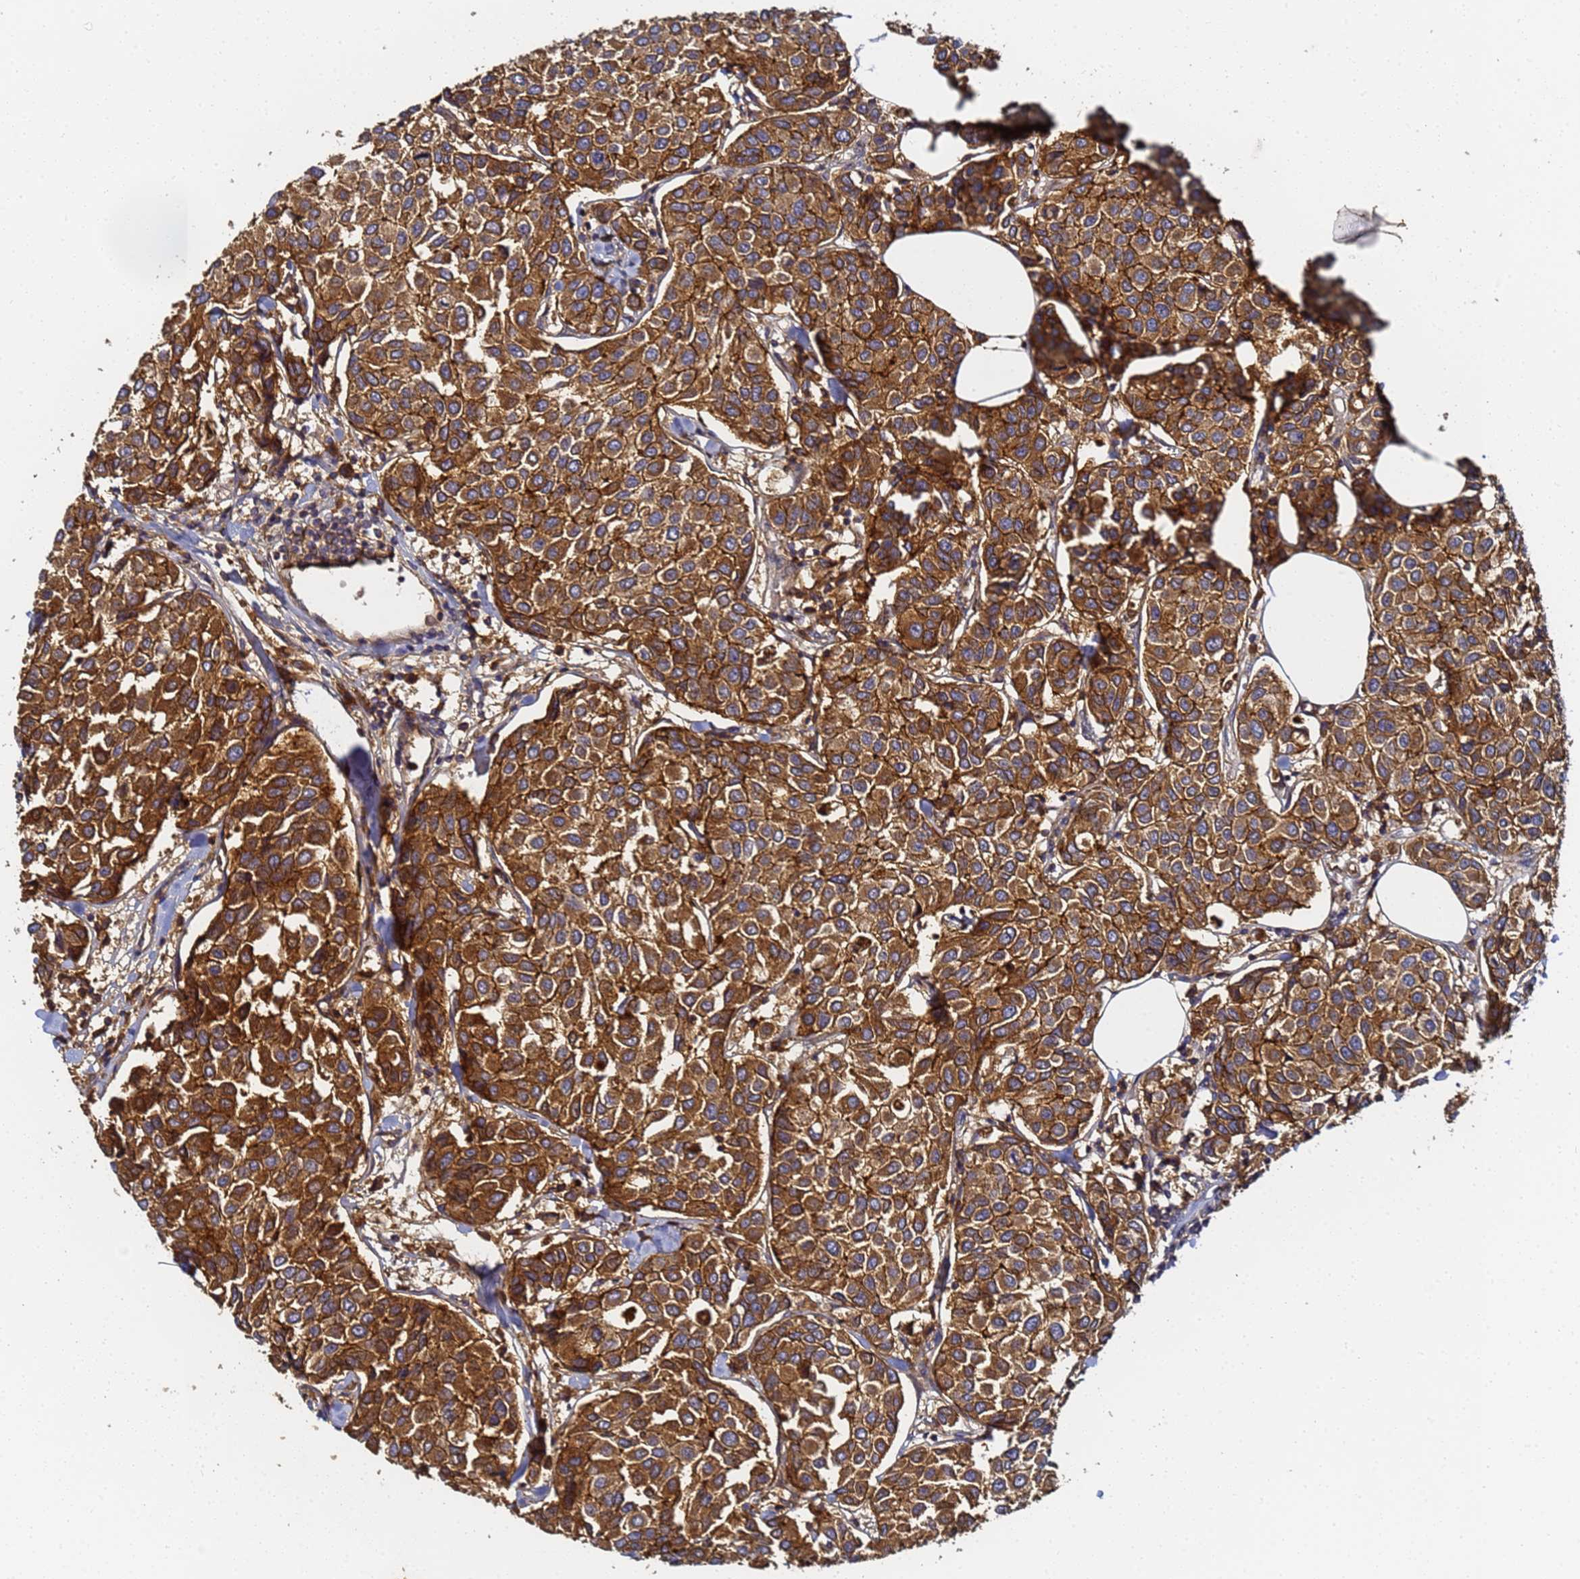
{"staining": {"intensity": "moderate", "quantity": ">75%", "location": "cytoplasmic/membranous"}, "tissue": "breast cancer", "cell_type": "Tumor cells", "image_type": "cancer", "snomed": [{"axis": "morphology", "description": "Duct carcinoma"}, {"axis": "topography", "description": "Breast"}], "caption": "This is an image of IHC staining of breast infiltrating ductal carcinoma, which shows moderate positivity in the cytoplasmic/membranous of tumor cells.", "gene": "LRRC69", "patient": {"sex": "female", "age": 55}}